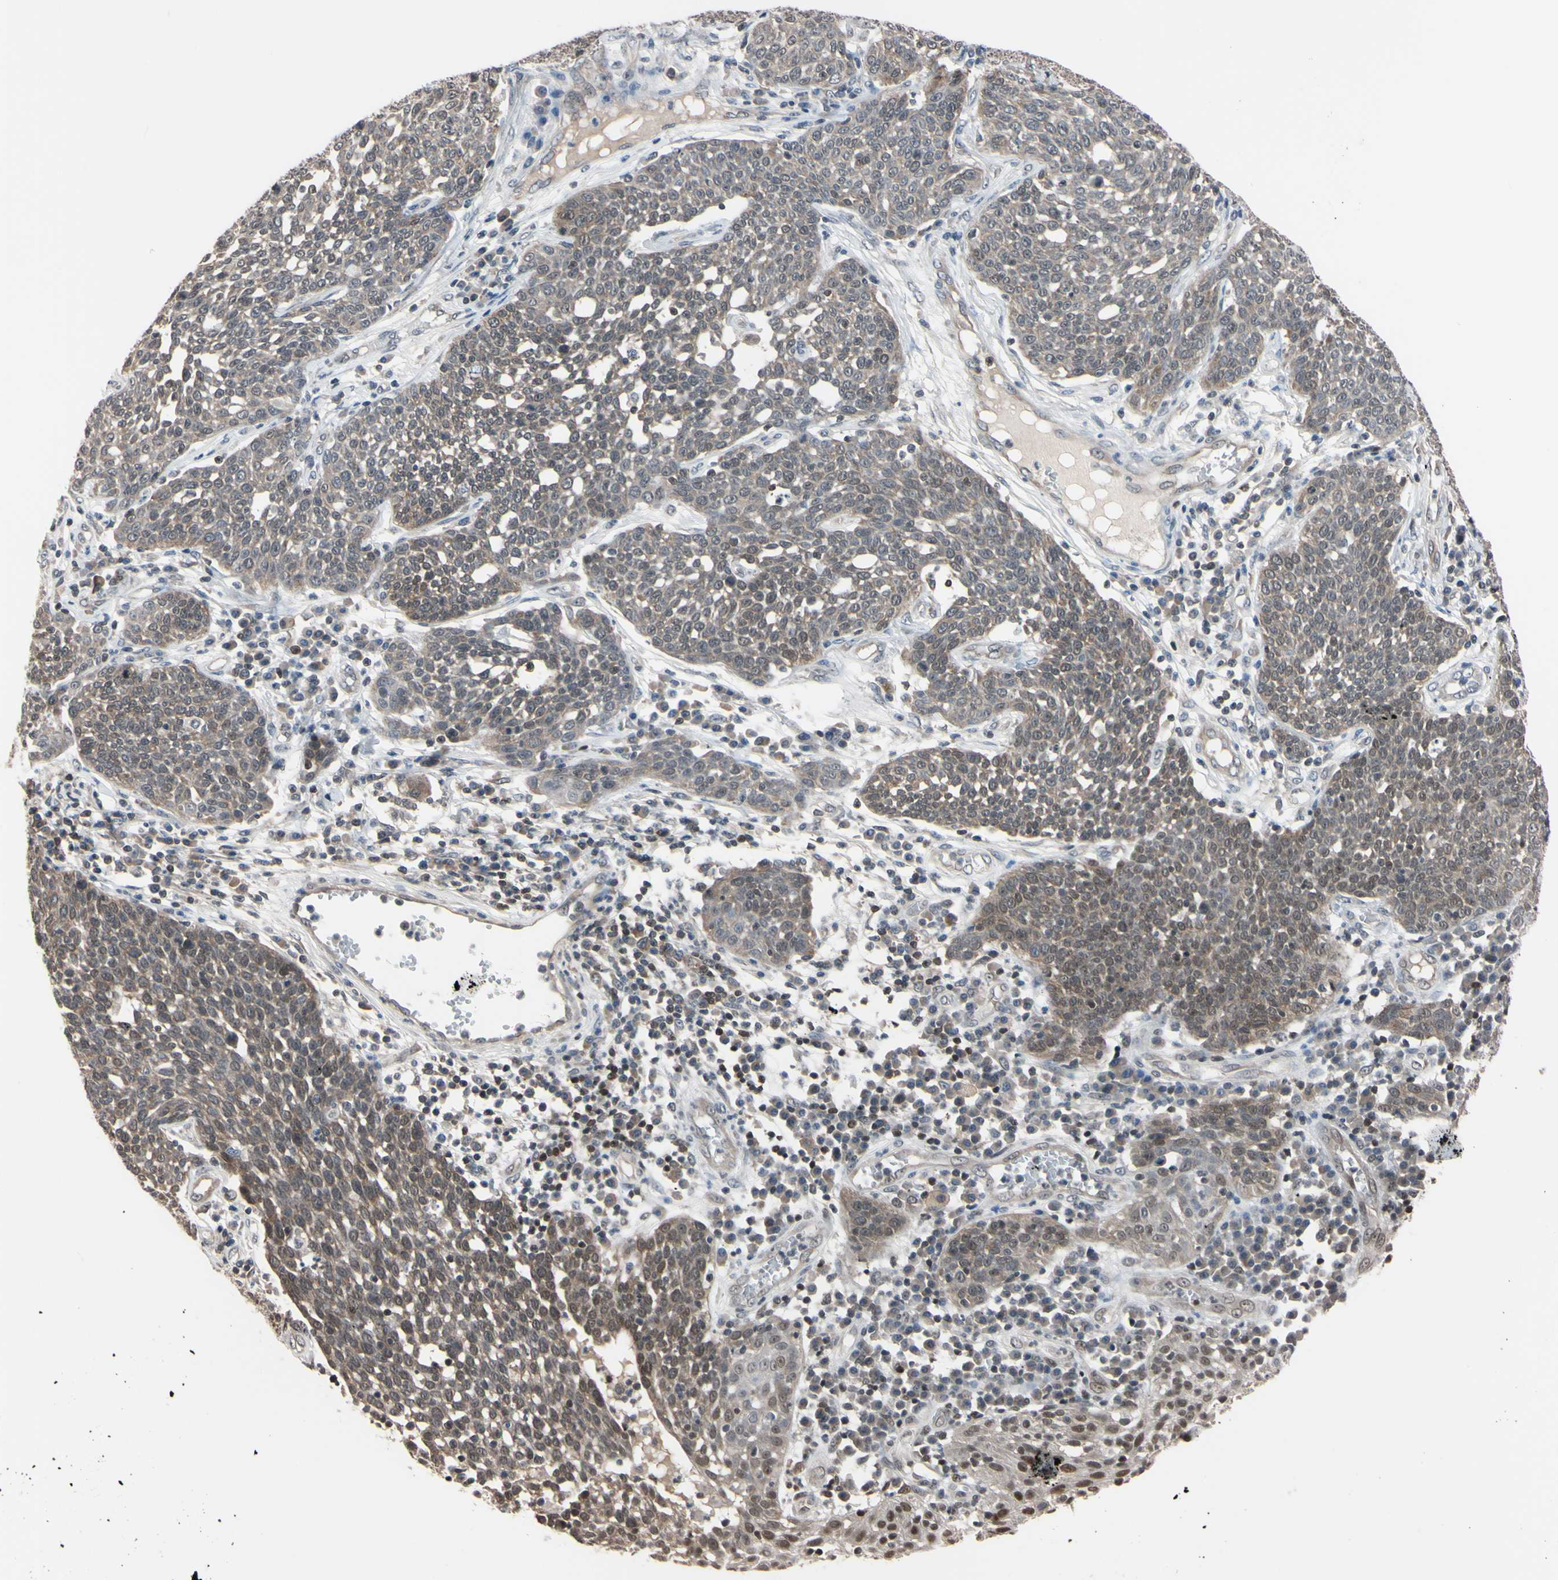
{"staining": {"intensity": "weak", "quantity": ">75%", "location": "cytoplasmic/membranous"}, "tissue": "cervical cancer", "cell_type": "Tumor cells", "image_type": "cancer", "snomed": [{"axis": "morphology", "description": "Squamous cell carcinoma, NOS"}, {"axis": "topography", "description": "Cervix"}], "caption": "Weak cytoplasmic/membranous staining for a protein is identified in approximately >75% of tumor cells of squamous cell carcinoma (cervical) using IHC.", "gene": "UBE2I", "patient": {"sex": "female", "age": 34}}